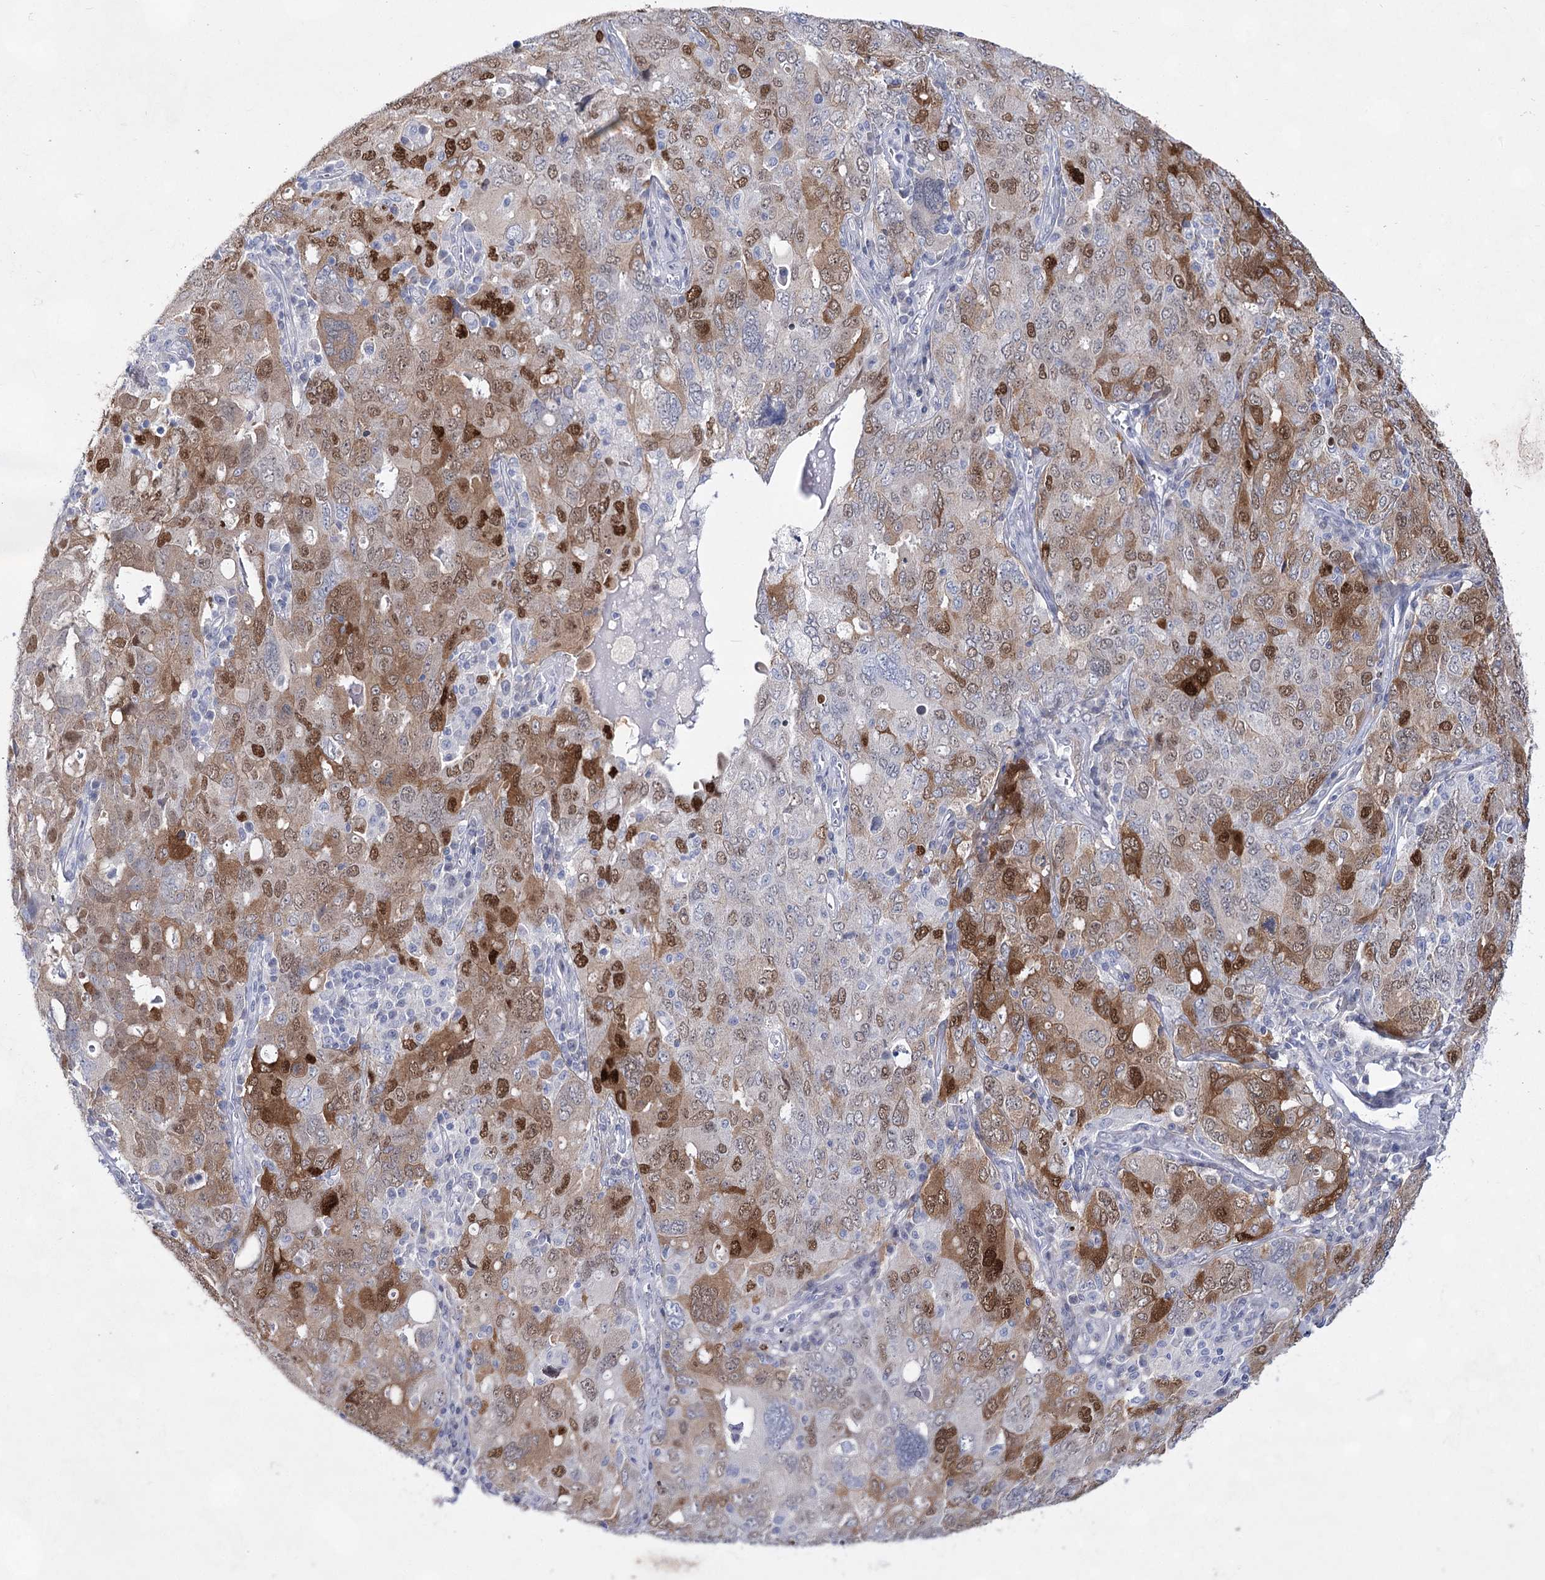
{"staining": {"intensity": "moderate", "quantity": ">75%", "location": "cytoplasmic/membranous,nuclear"}, "tissue": "ovarian cancer", "cell_type": "Tumor cells", "image_type": "cancer", "snomed": [{"axis": "morphology", "description": "Carcinoma, endometroid"}, {"axis": "topography", "description": "Ovary"}], "caption": "Ovarian cancer (endometroid carcinoma) stained for a protein (brown) displays moderate cytoplasmic/membranous and nuclear positive positivity in about >75% of tumor cells.", "gene": "UGDH", "patient": {"sex": "female", "age": 62}}